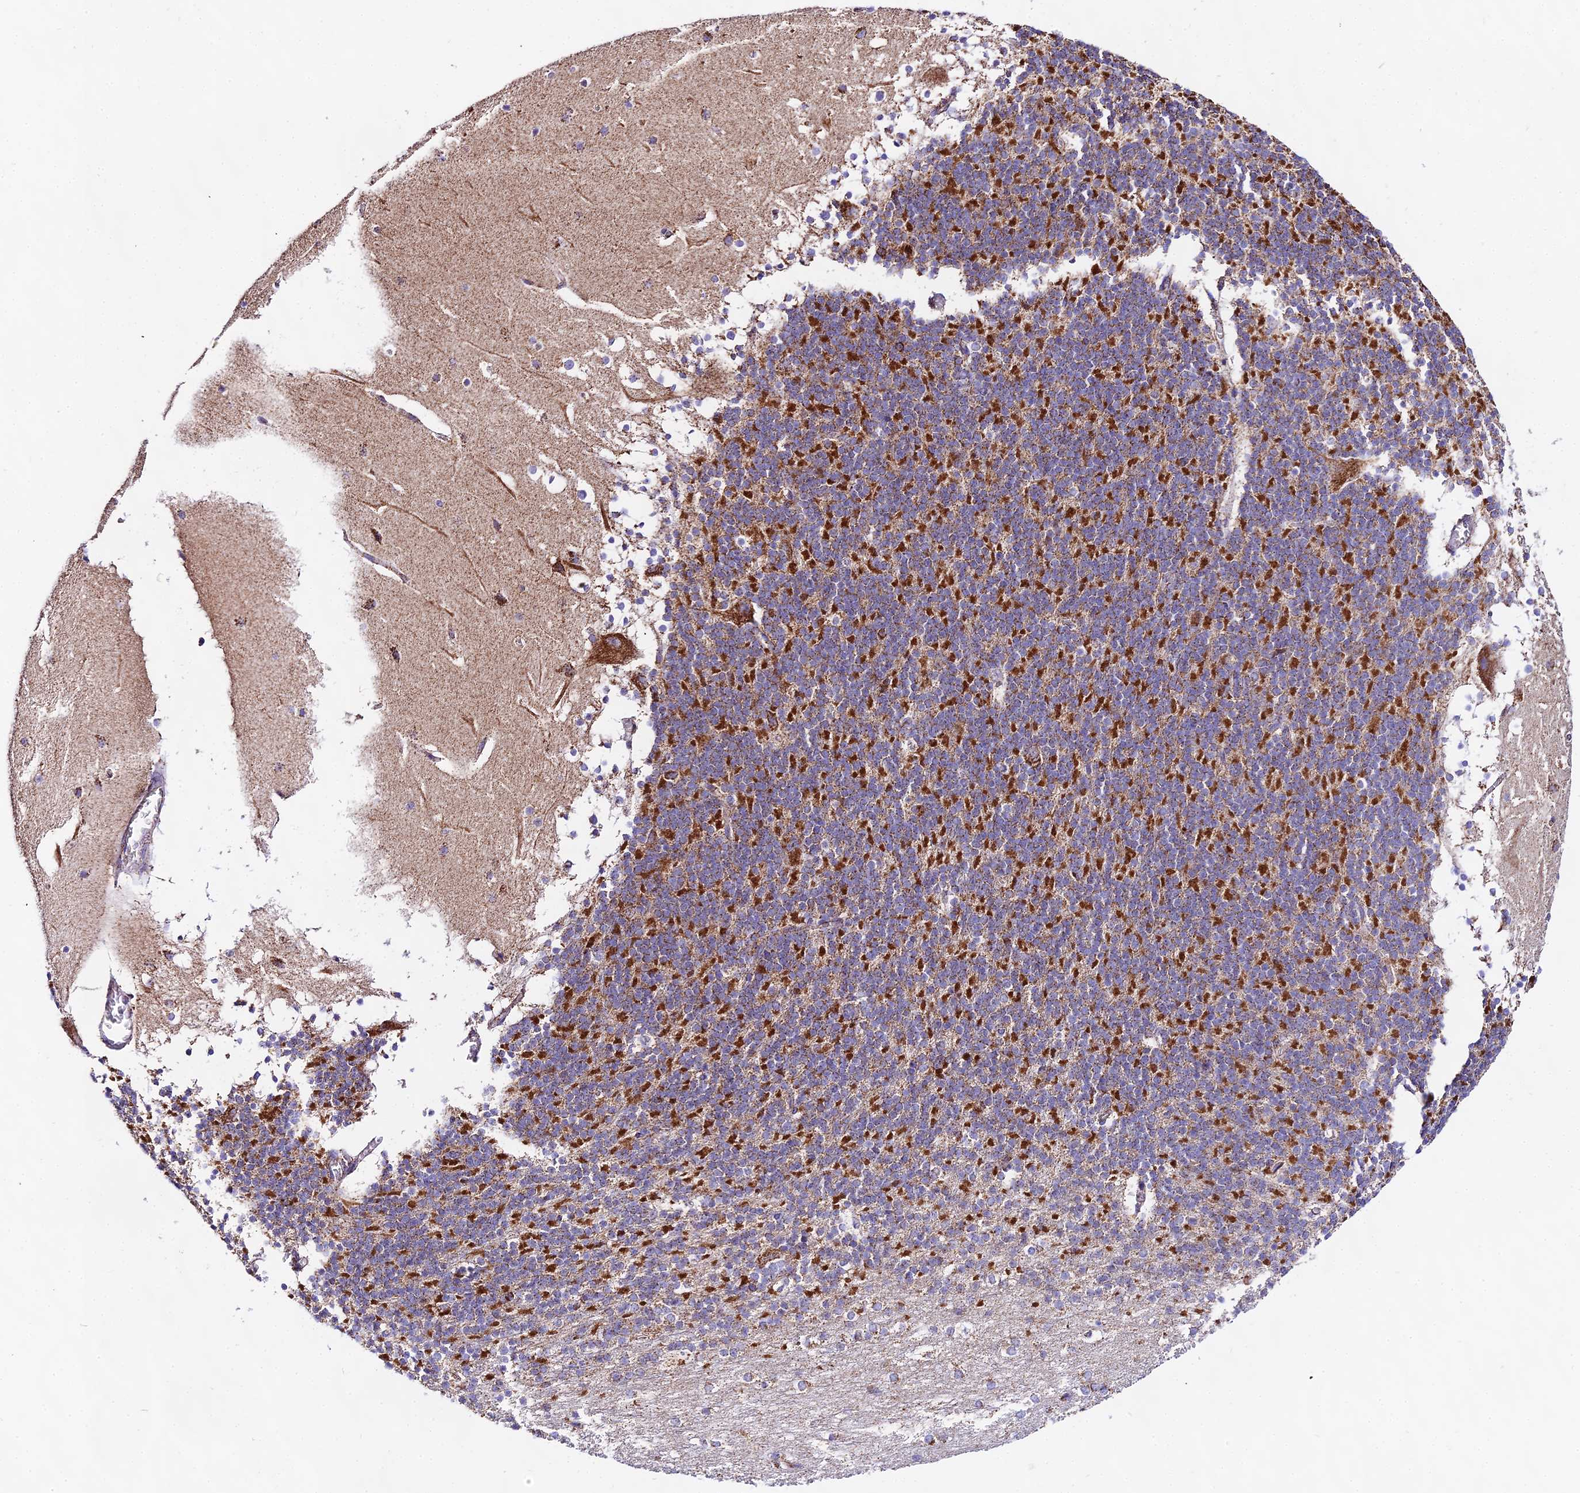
{"staining": {"intensity": "strong", "quantity": ">75%", "location": "cytoplasmic/membranous"}, "tissue": "cerebellum", "cell_type": "Cells in granular layer", "image_type": "normal", "snomed": [{"axis": "morphology", "description": "Normal tissue, NOS"}, {"axis": "topography", "description": "Cerebellum"}], "caption": "Cerebellum stained with immunohistochemistry exhibits strong cytoplasmic/membranous positivity in about >75% of cells in granular layer. (DAB (3,3'-diaminobenzidine) = brown stain, brightfield microscopy at high magnification).", "gene": "ATP5PD", "patient": {"sex": "female", "age": 19}}